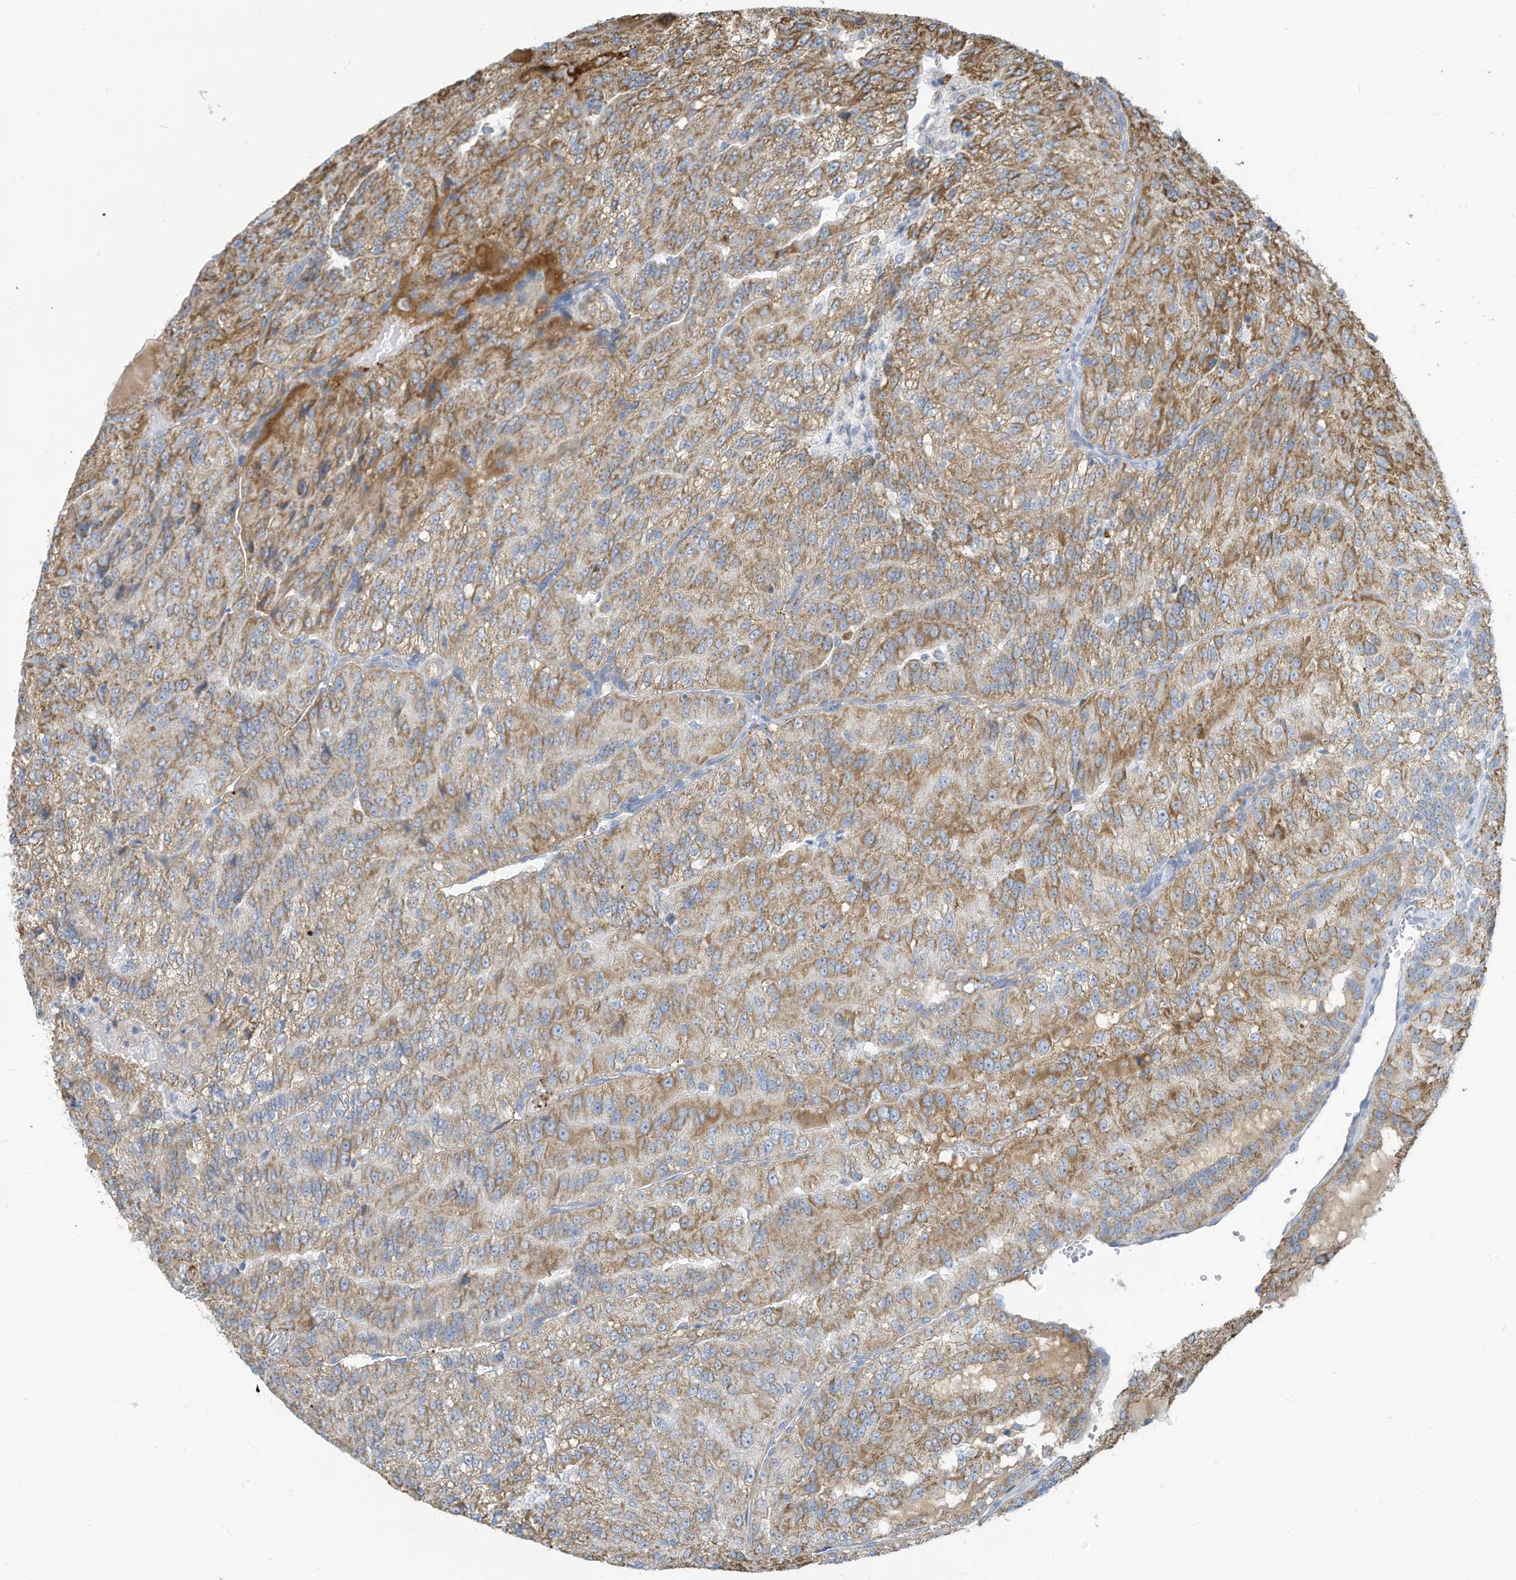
{"staining": {"intensity": "moderate", "quantity": ">75%", "location": "cytoplasmic/membranous"}, "tissue": "renal cancer", "cell_type": "Tumor cells", "image_type": "cancer", "snomed": [{"axis": "morphology", "description": "Adenocarcinoma, NOS"}, {"axis": "topography", "description": "Kidney"}], "caption": "Adenocarcinoma (renal) was stained to show a protein in brown. There is medium levels of moderate cytoplasmic/membranous staining in about >75% of tumor cells.", "gene": "NLN", "patient": {"sex": "female", "age": 63}}